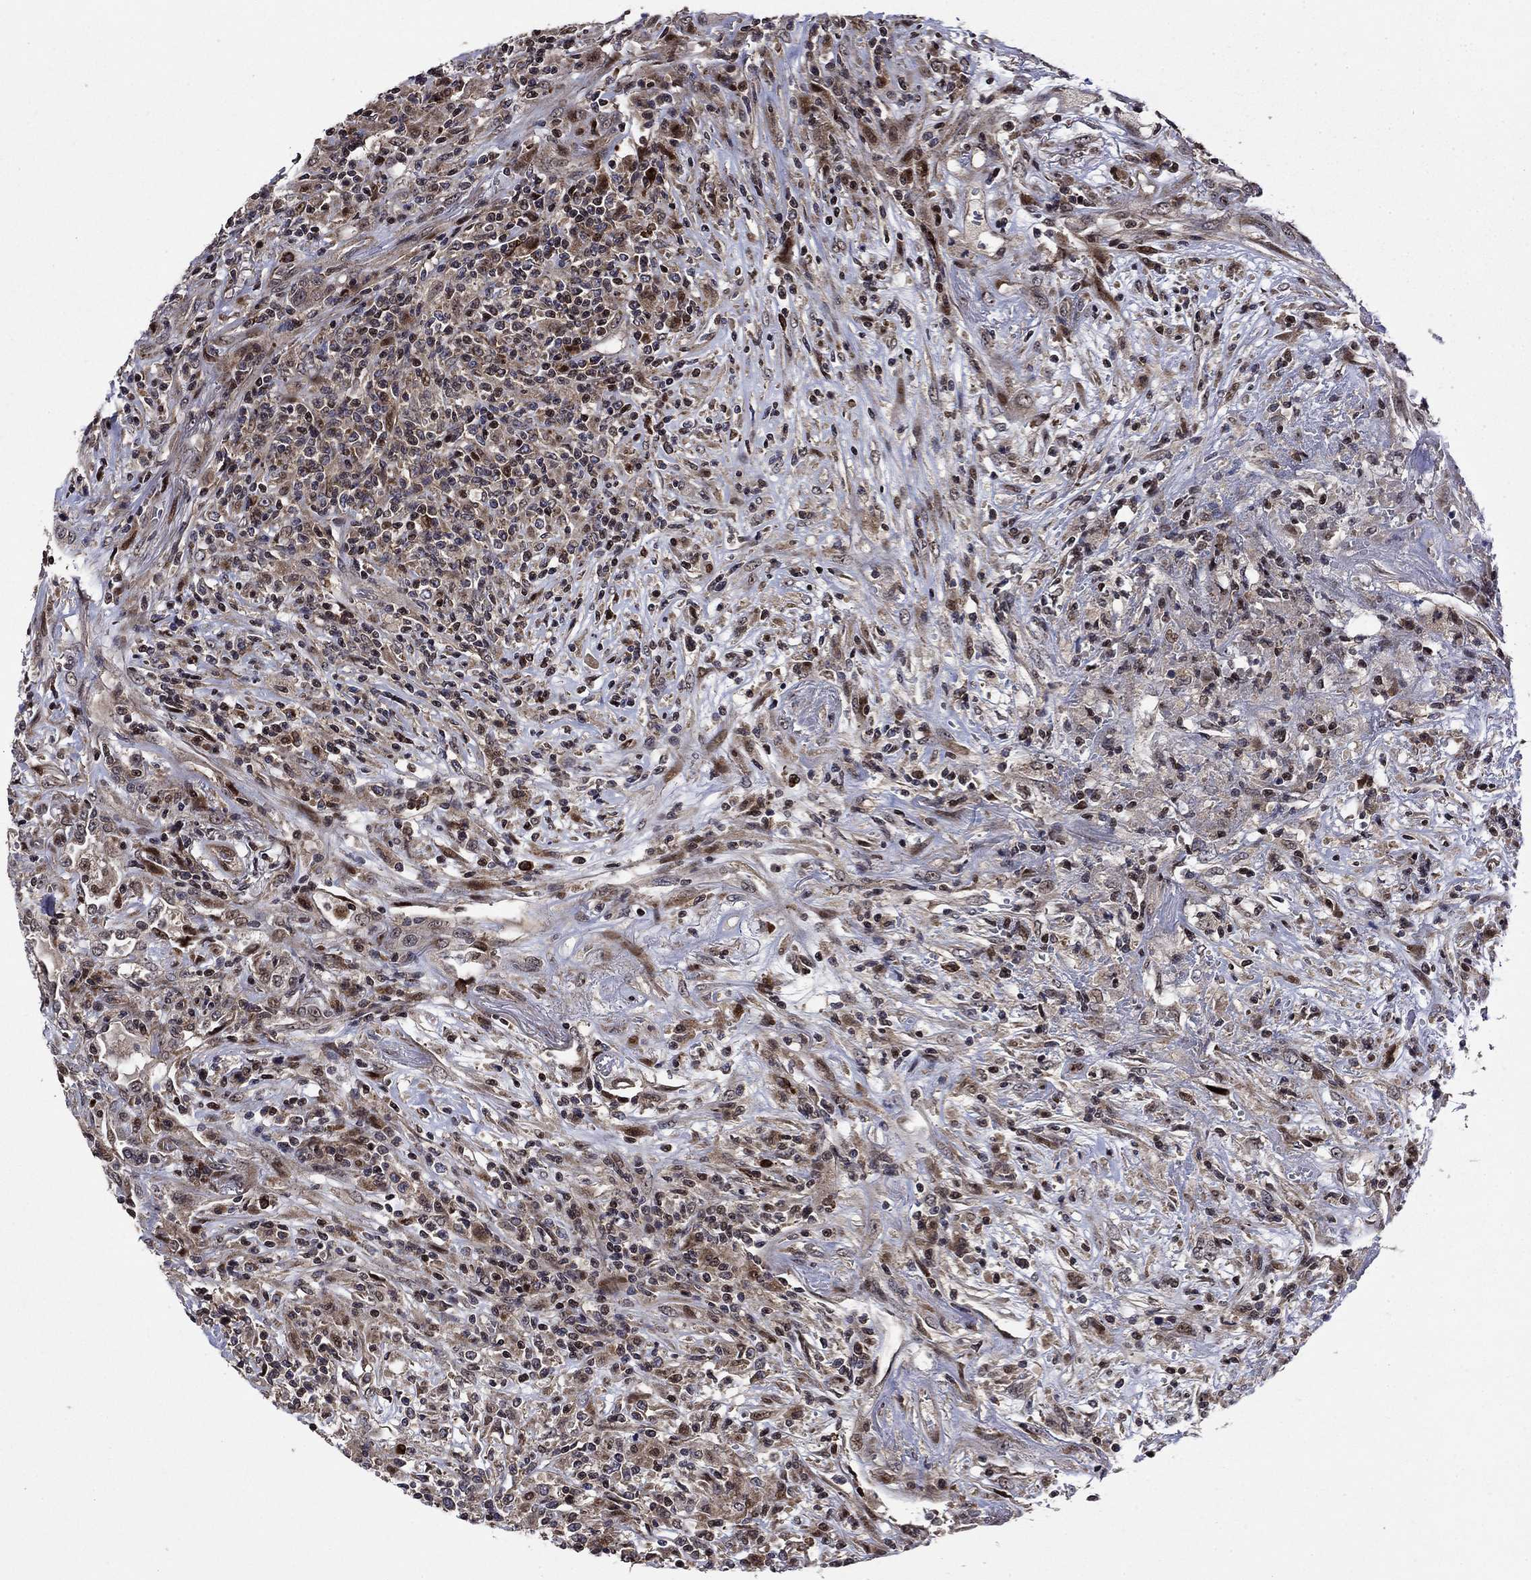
{"staining": {"intensity": "strong", "quantity": "<25%", "location": "cytoplasmic/membranous,nuclear"}, "tissue": "lymphoma", "cell_type": "Tumor cells", "image_type": "cancer", "snomed": [{"axis": "morphology", "description": "Malignant lymphoma, non-Hodgkin's type, High grade"}, {"axis": "topography", "description": "Lung"}], "caption": "About <25% of tumor cells in human malignant lymphoma, non-Hodgkin's type (high-grade) display strong cytoplasmic/membranous and nuclear protein staining as visualized by brown immunohistochemical staining.", "gene": "AGTPBP1", "patient": {"sex": "male", "age": 79}}